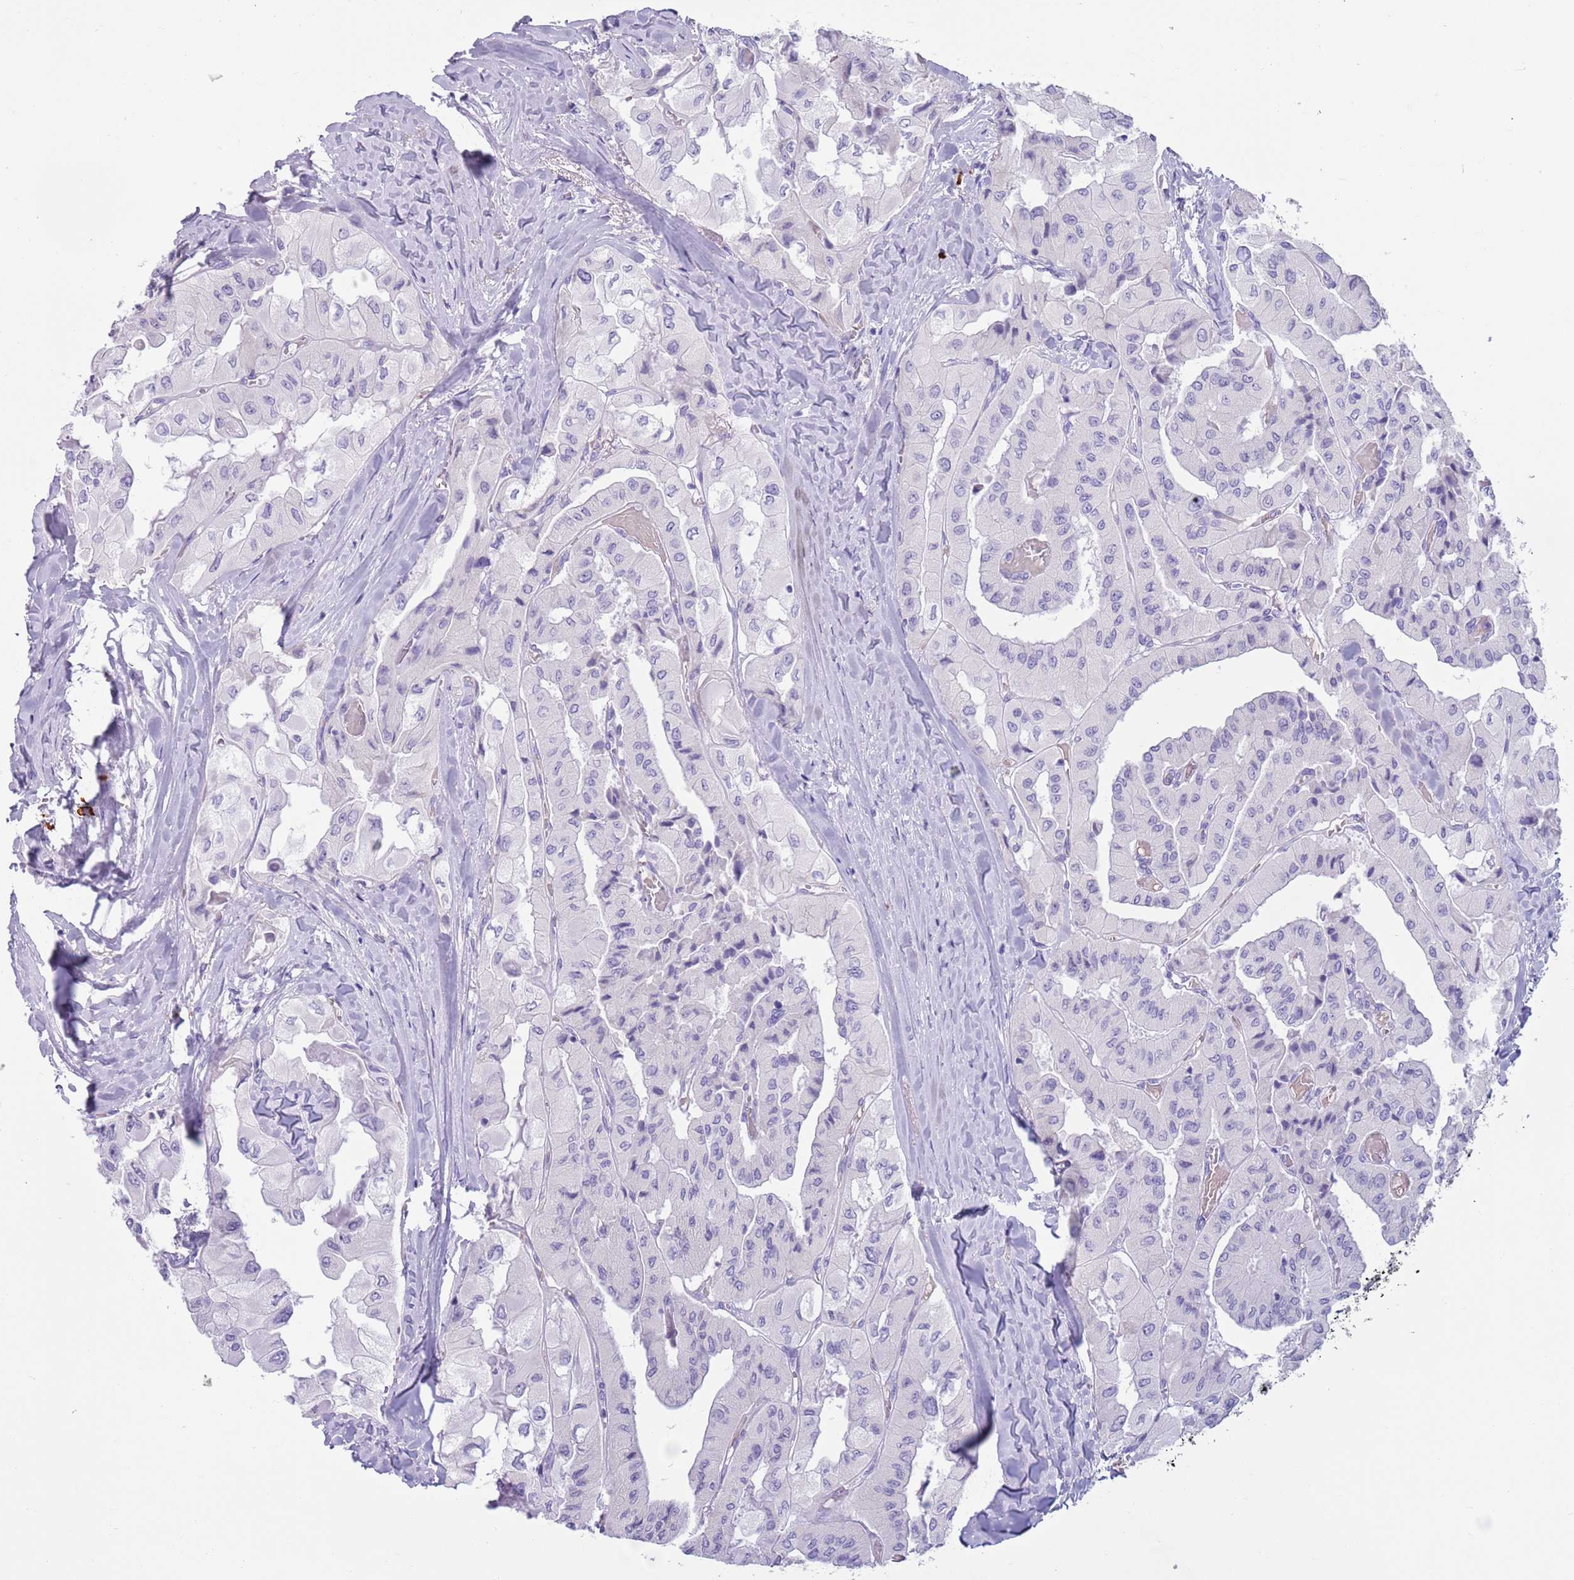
{"staining": {"intensity": "negative", "quantity": "none", "location": "none"}, "tissue": "thyroid cancer", "cell_type": "Tumor cells", "image_type": "cancer", "snomed": [{"axis": "morphology", "description": "Normal tissue, NOS"}, {"axis": "morphology", "description": "Papillary adenocarcinoma, NOS"}, {"axis": "topography", "description": "Thyroid gland"}], "caption": "An image of thyroid papillary adenocarcinoma stained for a protein exhibits no brown staining in tumor cells.", "gene": "LY6G5B", "patient": {"sex": "female", "age": 59}}